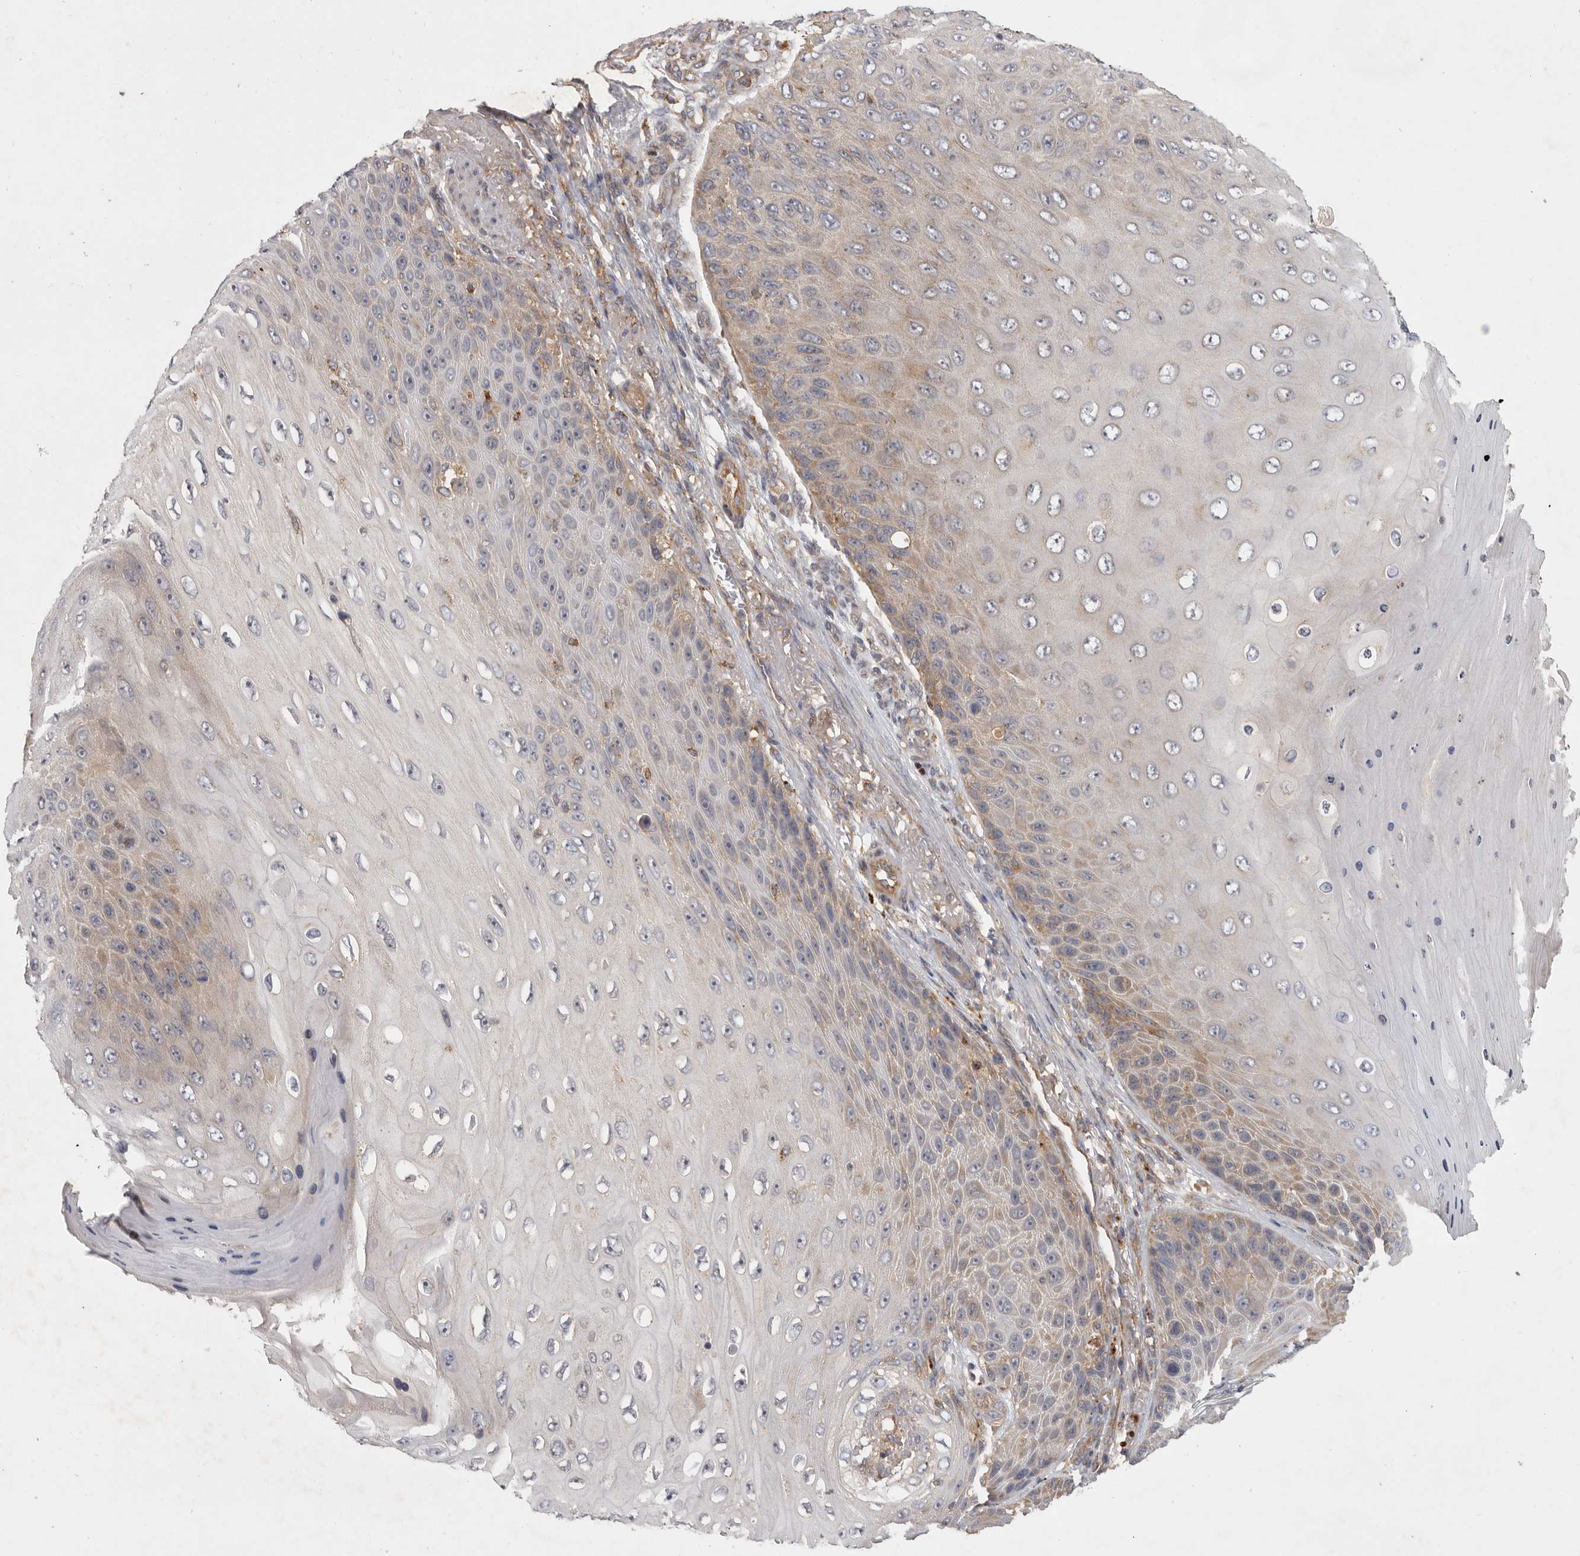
{"staining": {"intensity": "weak", "quantity": "<25%", "location": "cytoplasmic/membranous"}, "tissue": "skin cancer", "cell_type": "Tumor cells", "image_type": "cancer", "snomed": [{"axis": "morphology", "description": "Squamous cell carcinoma, NOS"}, {"axis": "topography", "description": "Skin"}], "caption": "Immunohistochemistry of skin cancer (squamous cell carcinoma) demonstrates no positivity in tumor cells.", "gene": "C1orf109", "patient": {"sex": "female", "age": 88}}